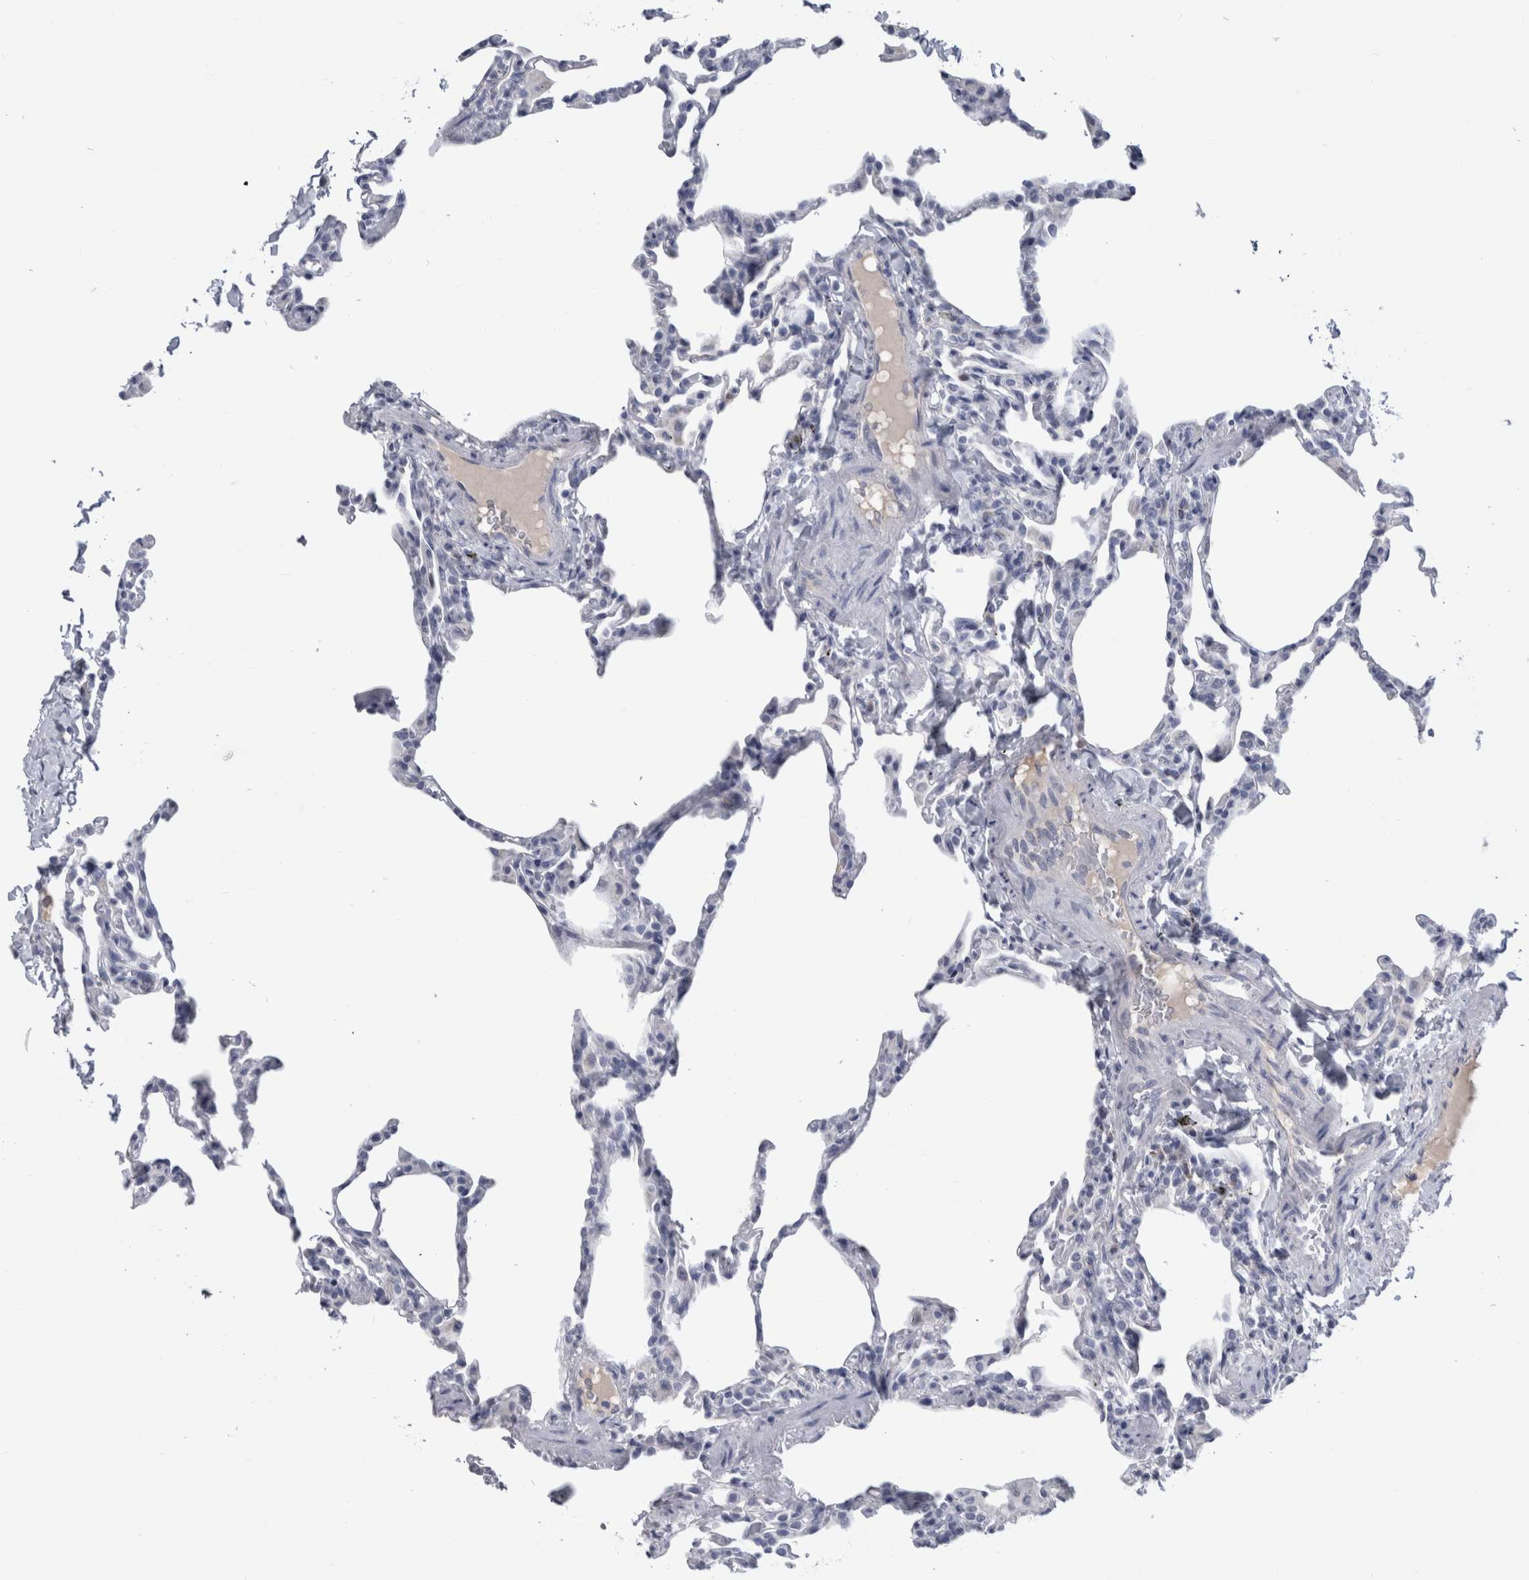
{"staining": {"intensity": "negative", "quantity": "none", "location": "none"}, "tissue": "lung", "cell_type": "Alveolar cells", "image_type": "normal", "snomed": [{"axis": "morphology", "description": "Normal tissue, NOS"}, {"axis": "topography", "description": "Lung"}], "caption": "There is no significant staining in alveolar cells of lung. (DAB immunohistochemistry, high magnification).", "gene": "PAX5", "patient": {"sex": "male", "age": 20}}